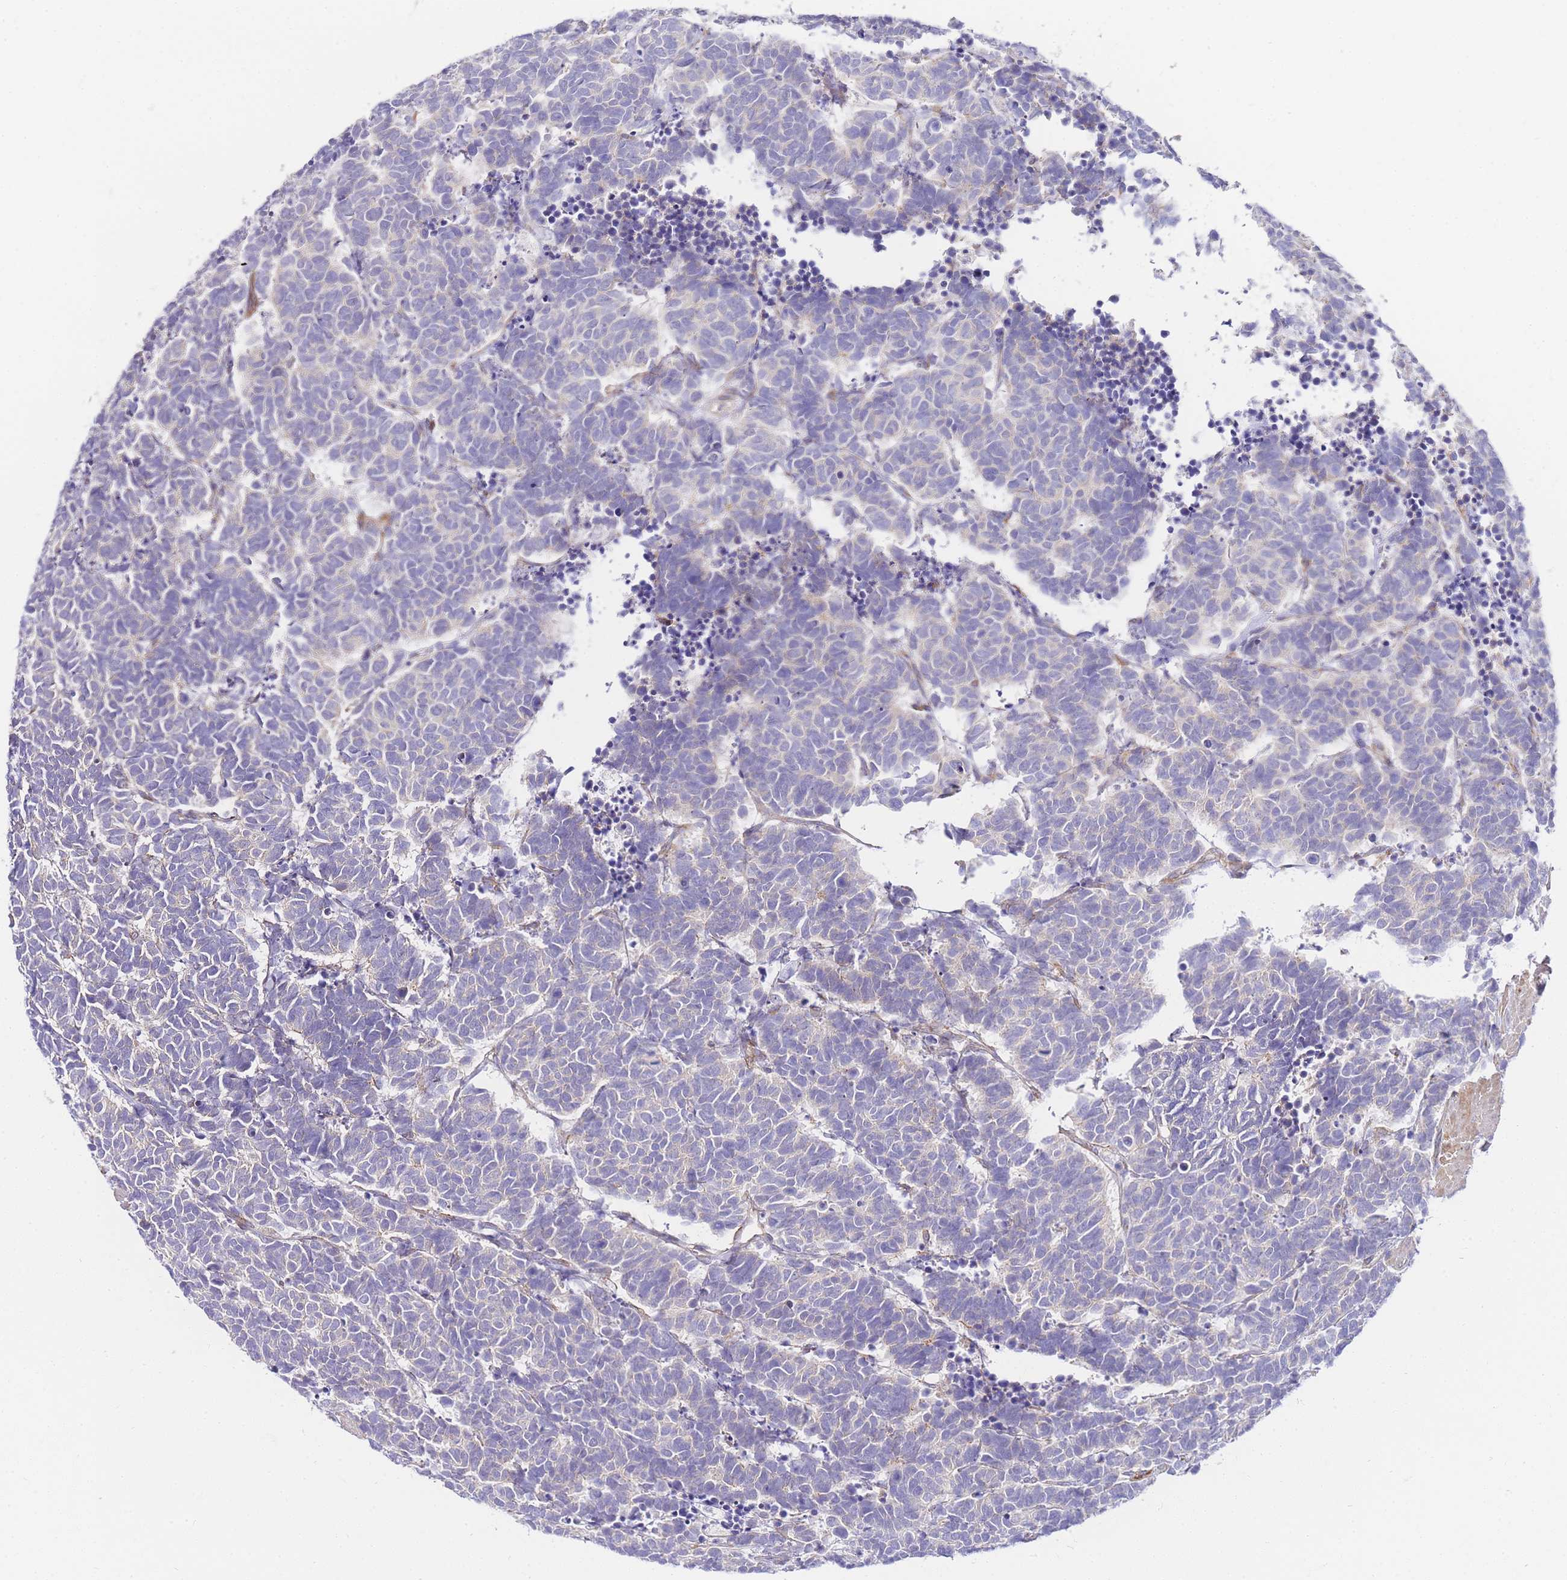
{"staining": {"intensity": "negative", "quantity": "none", "location": "none"}, "tissue": "carcinoid", "cell_type": "Tumor cells", "image_type": "cancer", "snomed": [{"axis": "morphology", "description": "Carcinoma, NOS"}, {"axis": "morphology", "description": "Carcinoid, malignant, NOS"}, {"axis": "topography", "description": "Urinary bladder"}], "caption": "The photomicrograph demonstrates no significant expression in tumor cells of carcinoid.", "gene": "PDCD7", "patient": {"sex": "male", "age": 57}}